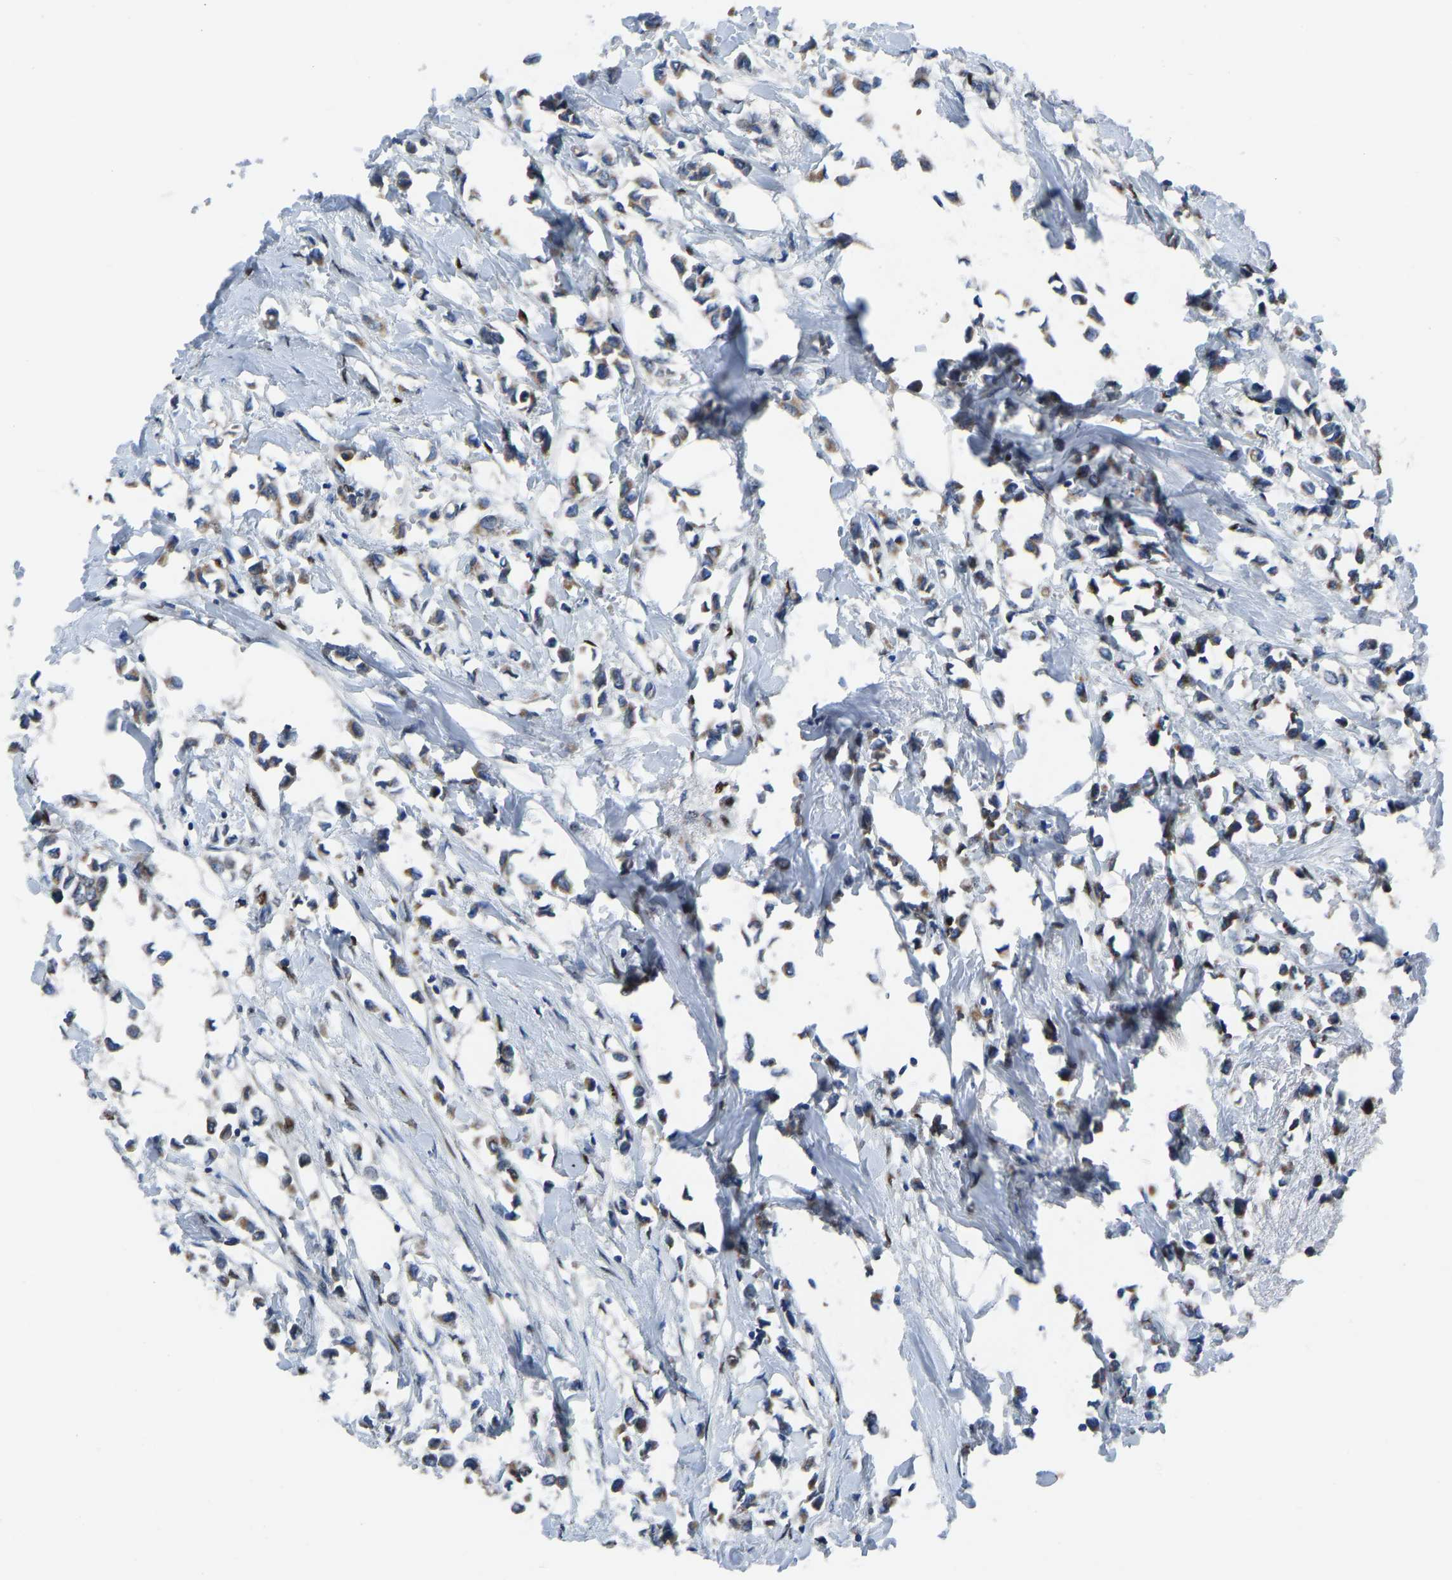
{"staining": {"intensity": "moderate", "quantity": "25%-75%", "location": "cytoplasmic/membranous"}, "tissue": "breast cancer", "cell_type": "Tumor cells", "image_type": "cancer", "snomed": [{"axis": "morphology", "description": "Lobular carcinoma"}, {"axis": "topography", "description": "Breast"}], "caption": "Breast cancer (lobular carcinoma) was stained to show a protein in brown. There is medium levels of moderate cytoplasmic/membranous expression in about 25%-75% of tumor cells.", "gene": "EGR1", "patient": {"sex": "female", "age": 51}}